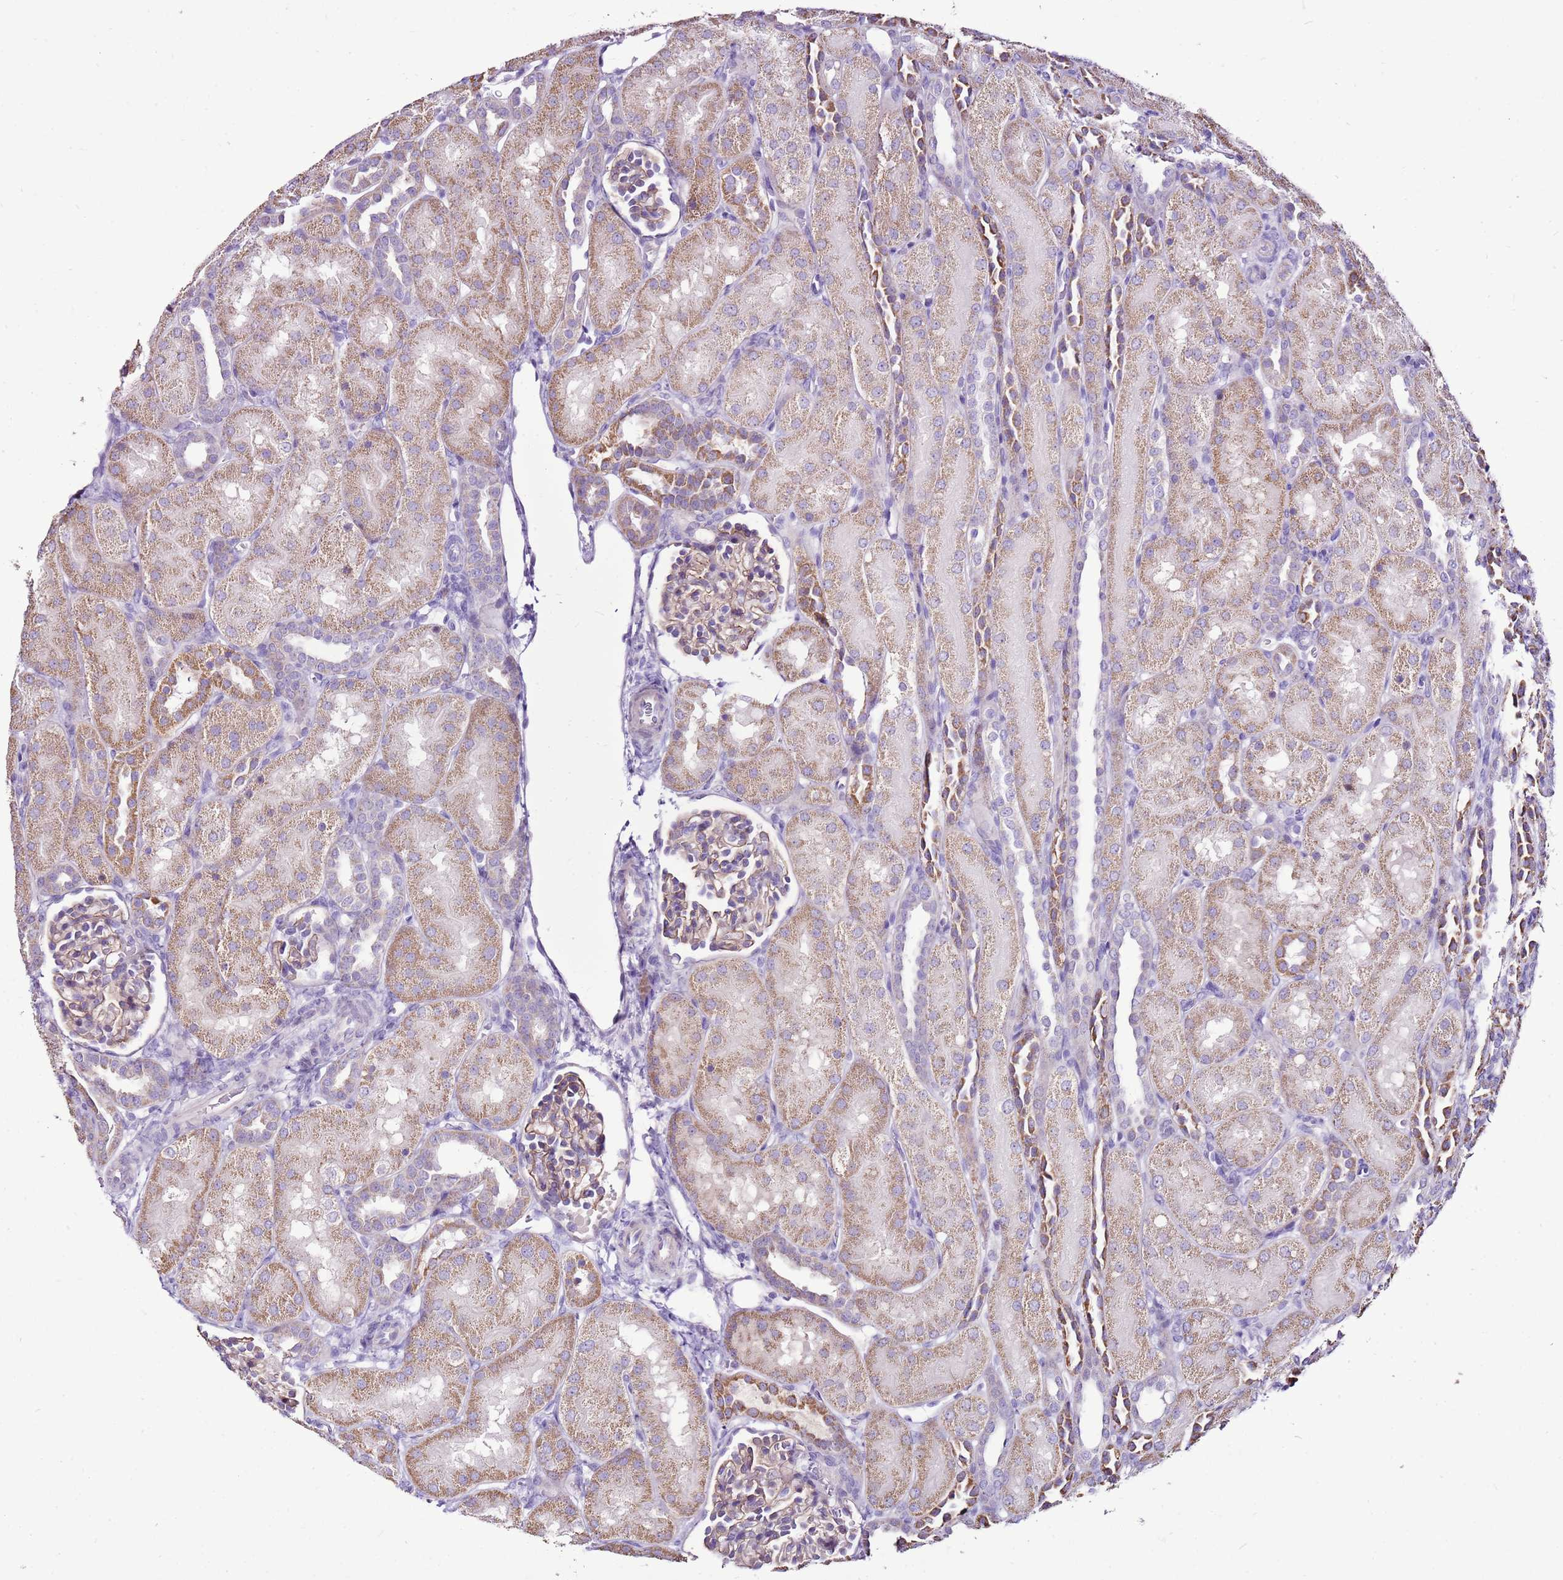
{"staining": {"intensity": "weak", "quantity": ">75%", "location": "cytoplasmic/membranous"}, "tissue": "kidney", "cell_type": "Cells in glomeruli", "image_type": "normal", "snomed": [{"axis": "morphology", "description": "Normal tissue, NOS"}, {"axis": "topography", "description": "Kidney"}], "caption": "The histopathology image reveals immunohistochemical staining of unremarkable kidney. There is weak cytoplasmic/membranous positivity is appreciated in approximately >75% of cells in glomeruli. (DAB (3,3'-diaminobenzidine) = brown stain, brightfield microscopy at high magnification).", "gene": "SLC38A5", "patient": {"sex": "male", "age": 1}}